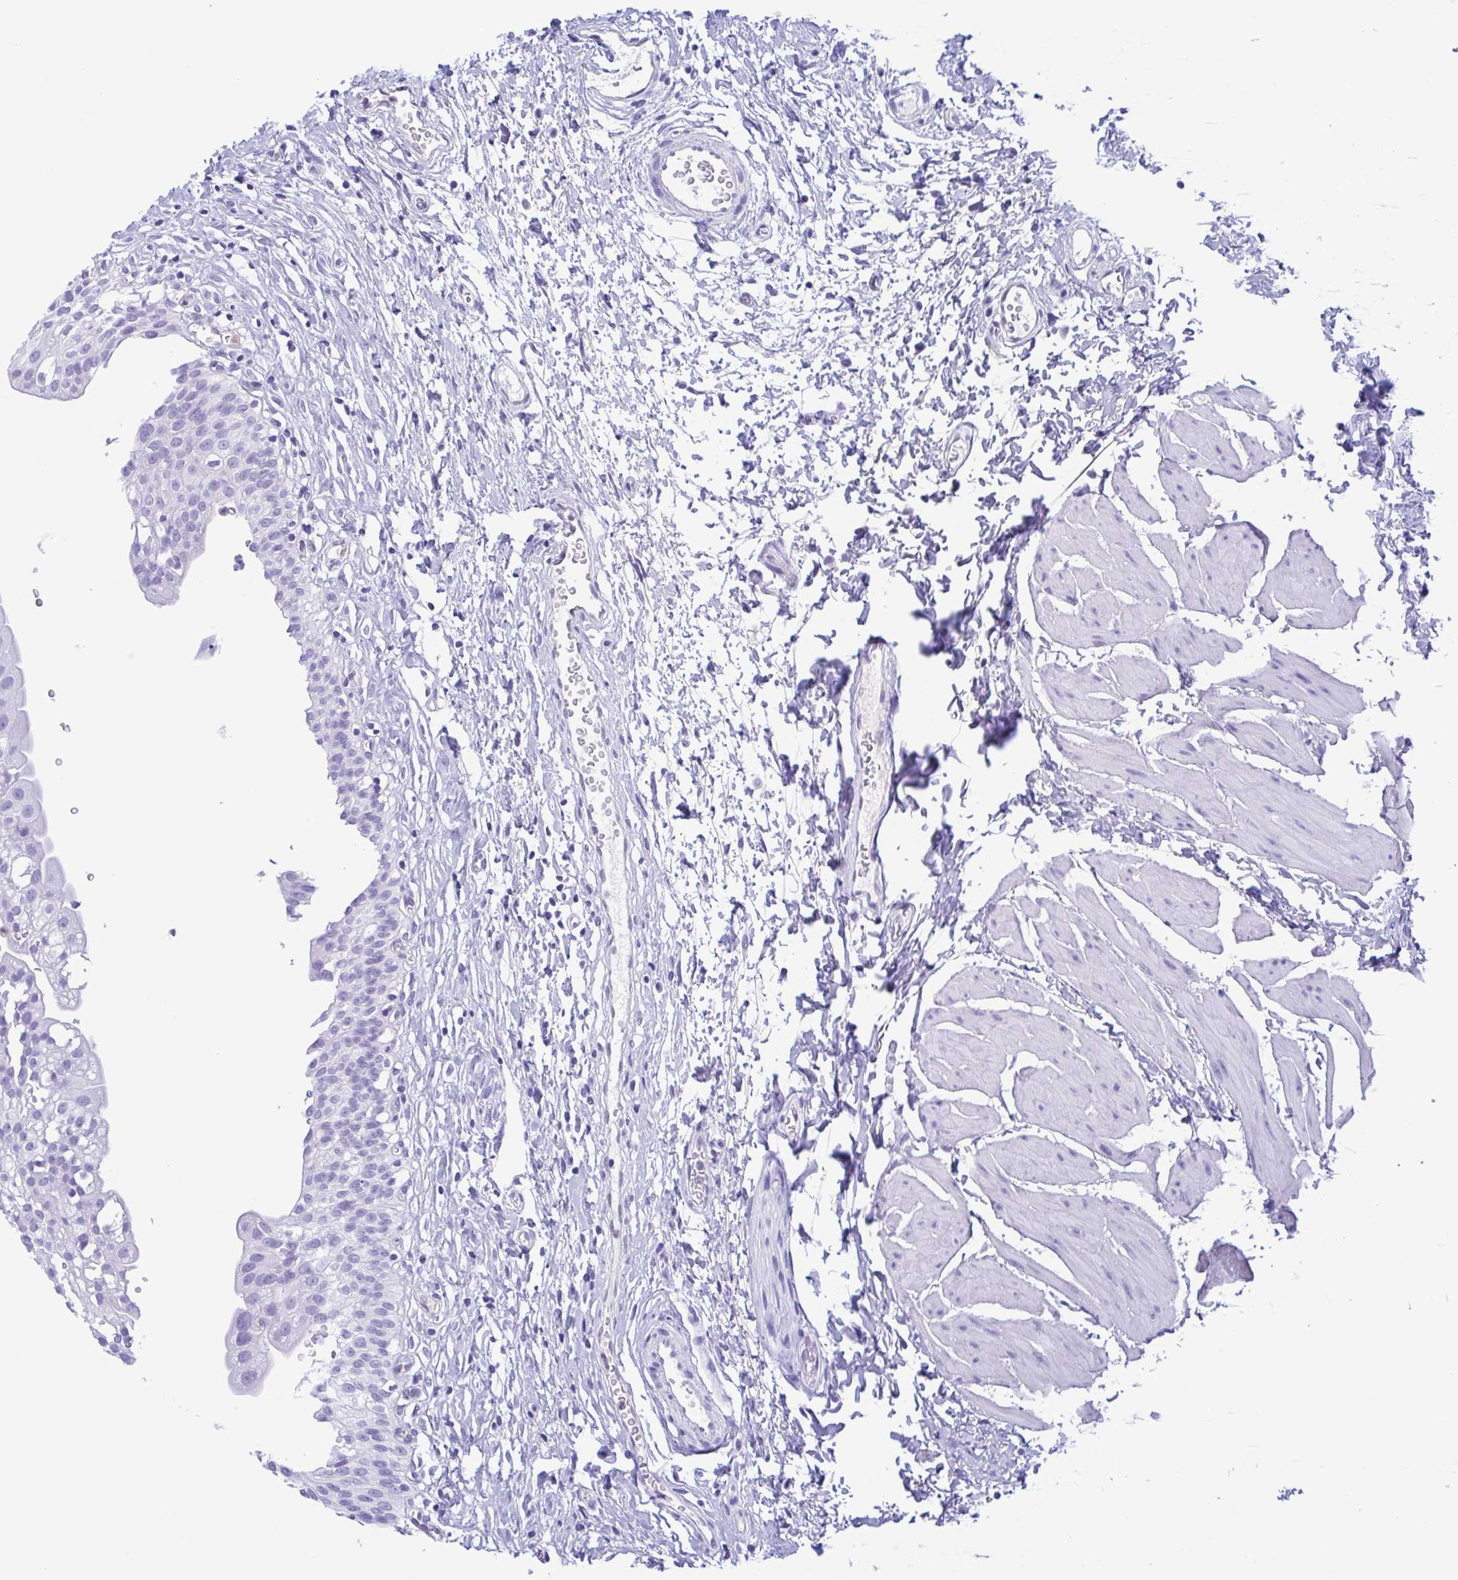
{"staining": {"intensity": "negative", "quantity": "none", "location": "none"}, "tissue": "urinary bladder", "cell_type": "Urothelial cells", "image_type": "normal", "snomed": [{"axis": "morphology", "description": "Normal tissue, NOS"}, {"axis": "topography", "description": "Urinary bladder"}], "caption": "Benign urinary bladder was stained to show a protein in brown. There is no significant positivity in urothelial cells.", "gene": "LDHC", "patient": {"sex": "male", "age": 51}}